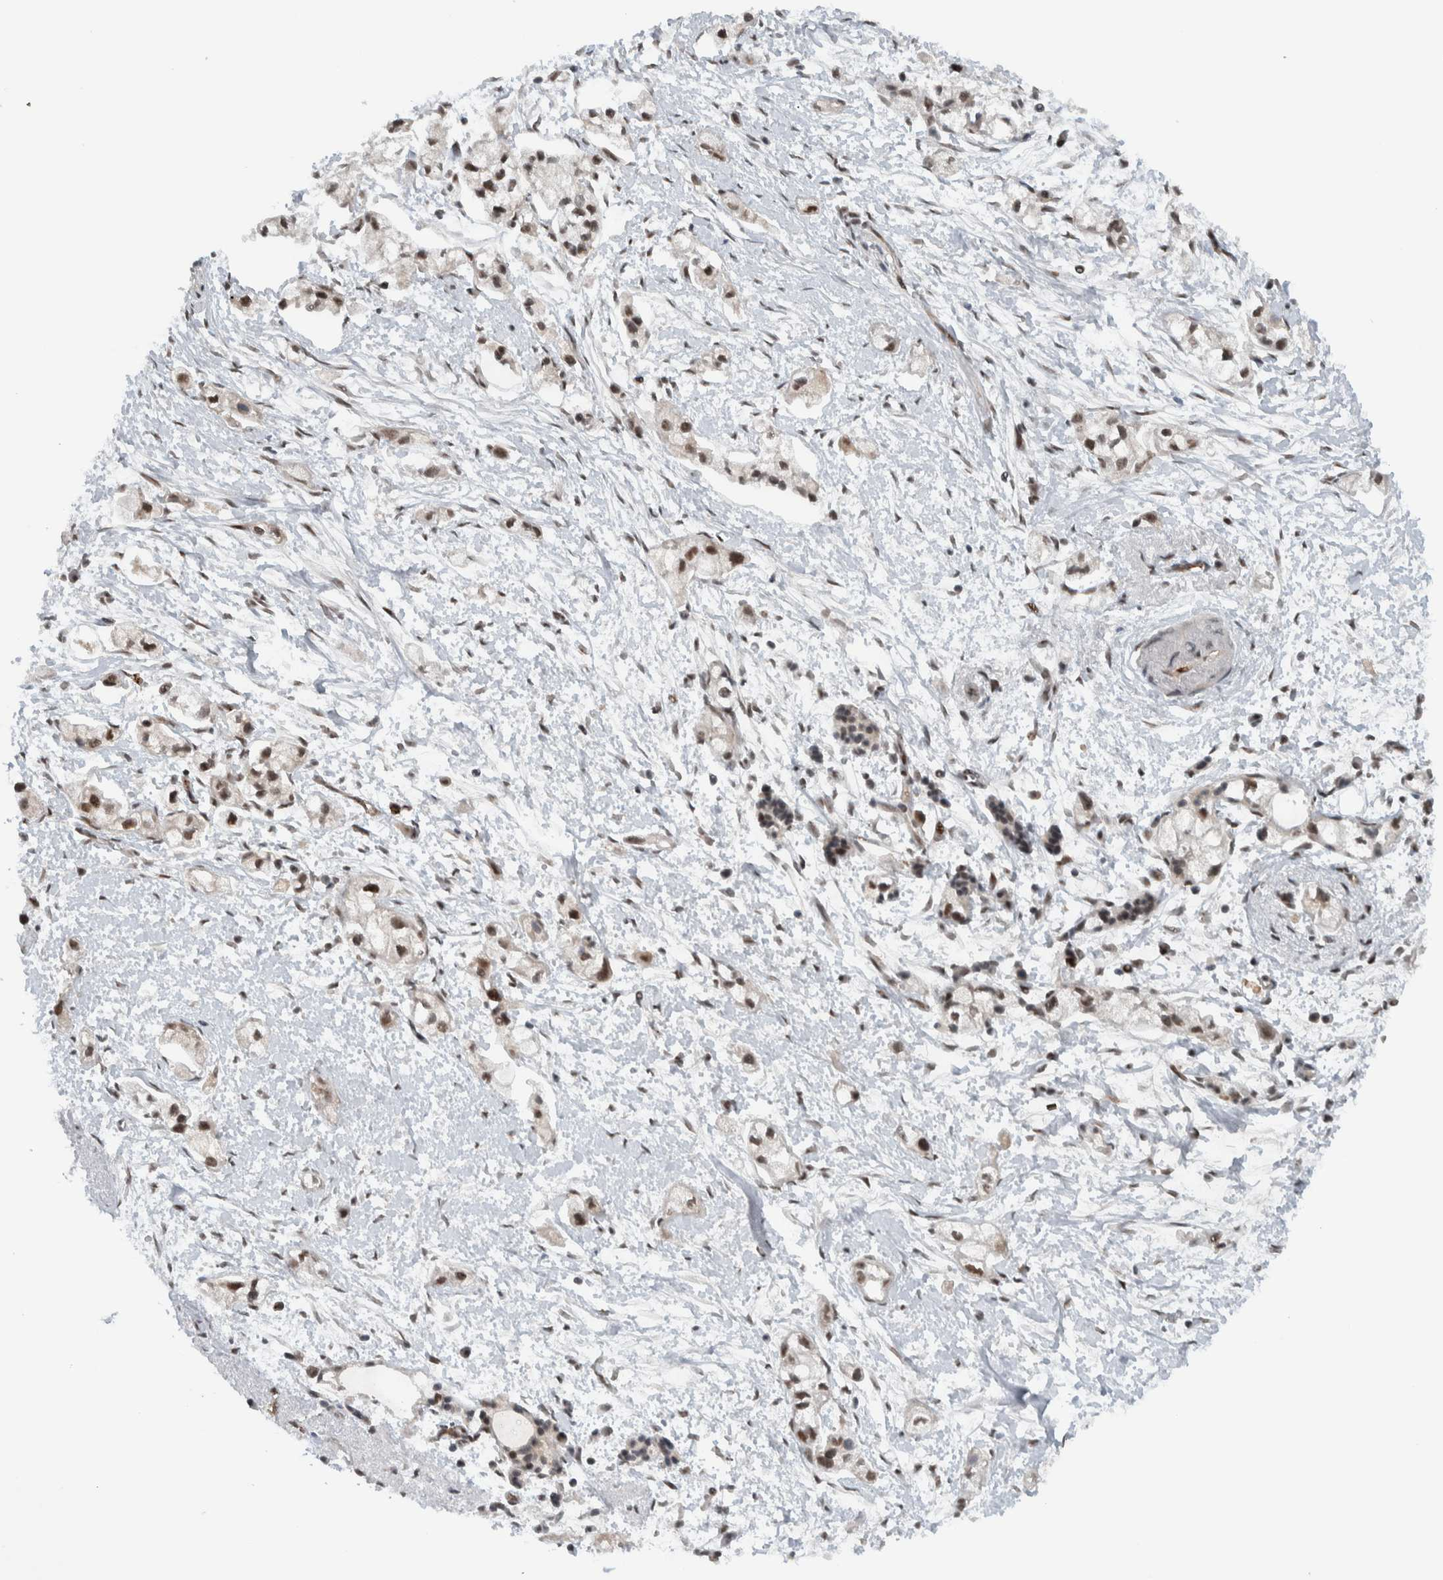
{"staining": {"intensity": "moderate", "quantity": ">75%", "location": "nuclear"}, "tissue": "pancreatic cancer", "cell_type": "Tumor cells", "image_type": "cancer", "snomed": [{"axis": "morphology", "description": "Adenocarcinoma, NOS"}, {"axis": "topography", "description": "Pancreas"}], "caption": "This photomicrograph exhibits immunohistochemistry staining of human pancreatic cancer, with medium moderate nuclear staining in about >75% of tumor cells.", "gene": "ZFP91", "patient": {"sex": "male", "age": 74}}